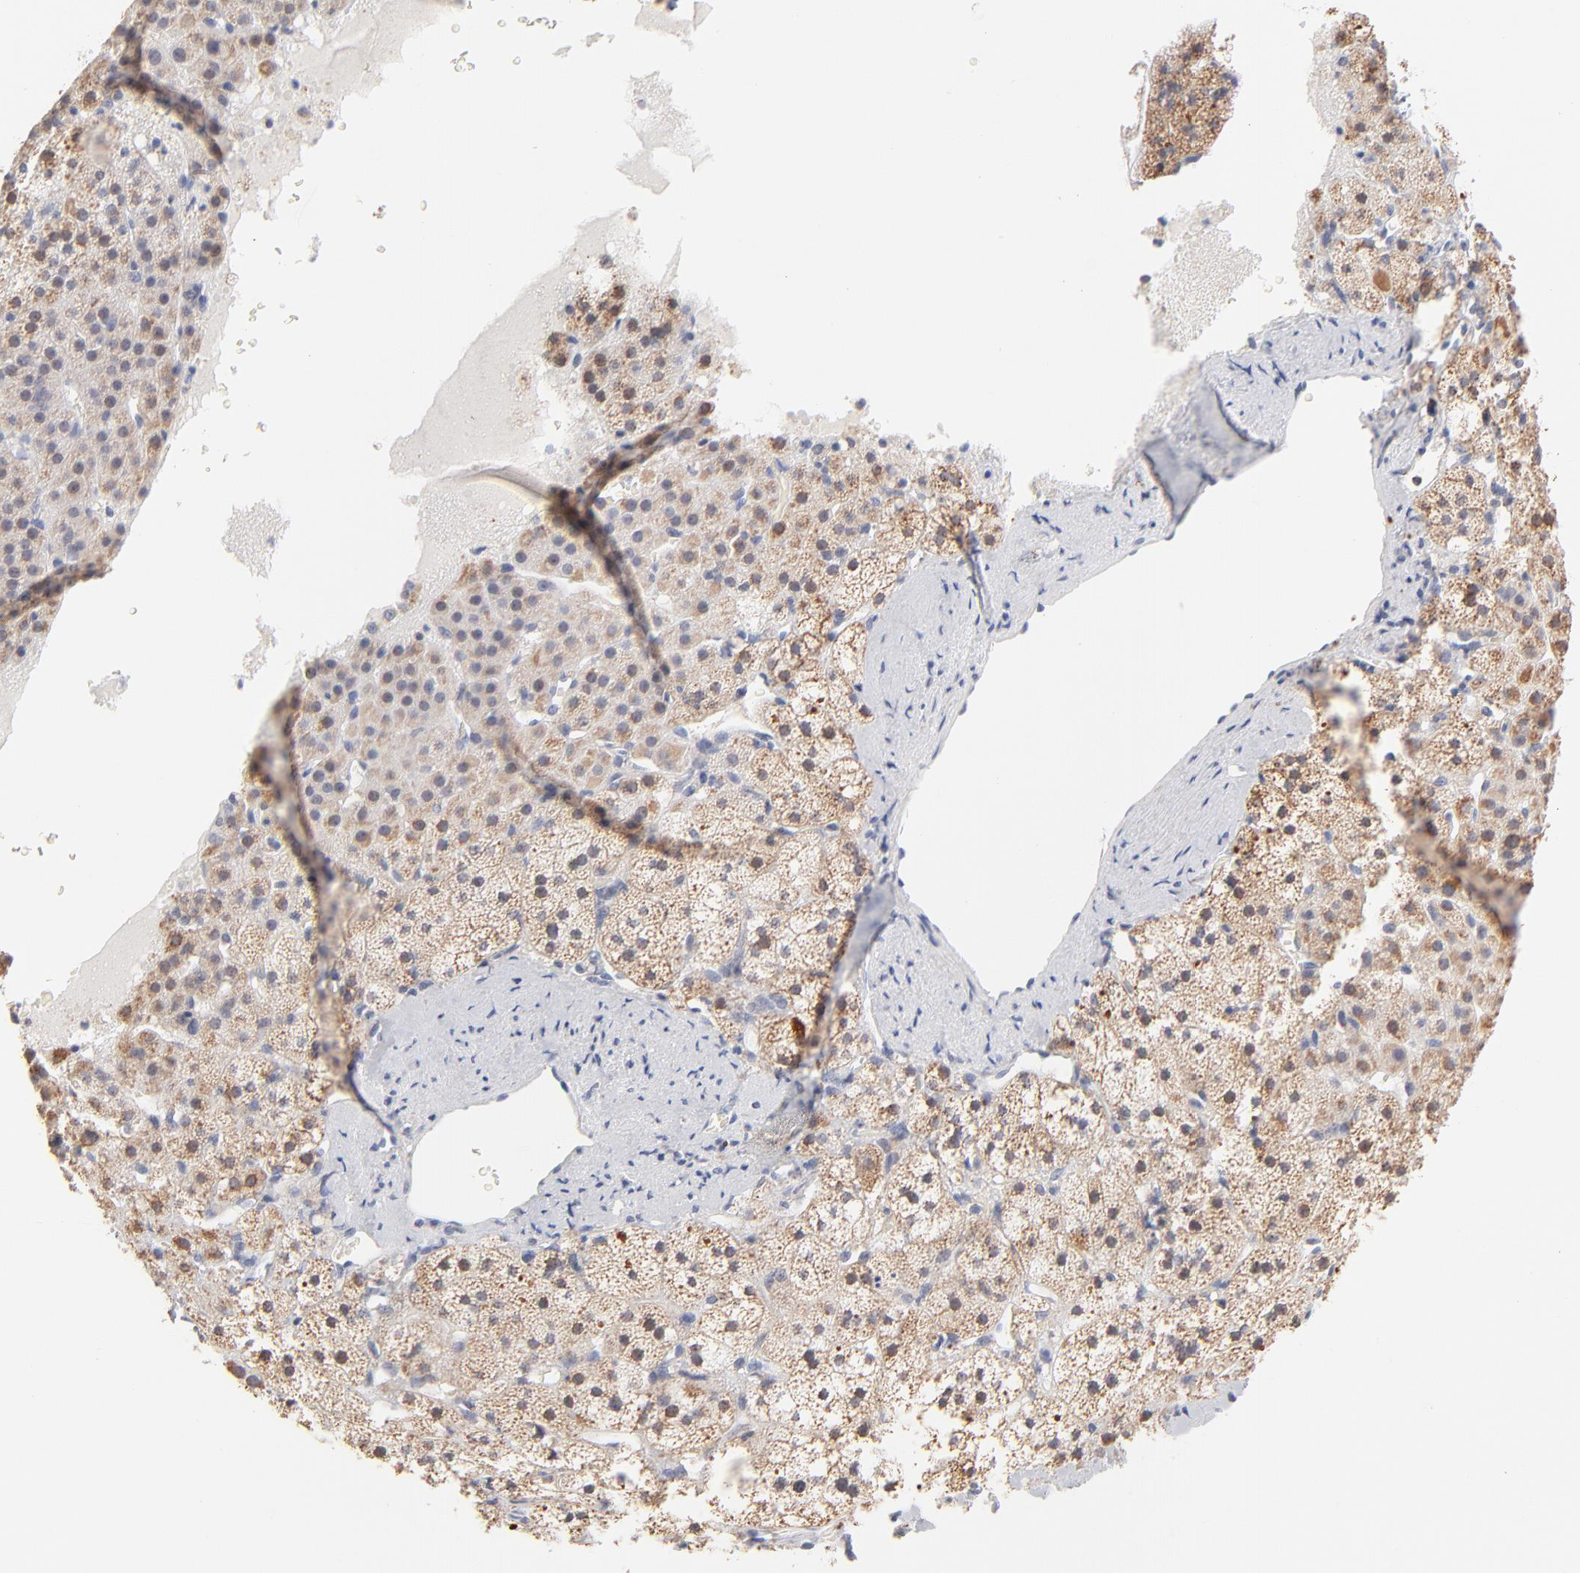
{"staining": {"intensity": "moderate", "quantity": ">75%", "location": "cytoplasmic/membranous,nuclear"}, "tissue": "adrenal gland", "cell_type": "Glandular cells", "image_type": "normal", "snomed": [{"axis": "morphology", "description": "Normal tissue, NOS"}, {"axis": "topography", "description": "Adrenal gland"}], "caption": "The micrograph shows immunohistochemical staining of unremarkable adrenal gland. There is moderate cytoplasmic/membranous,nuclear positivity is identified in approximately >75% of glandular cells.", "gene": "MRPL58", "patient": {"sex": "male", "age": 35}}